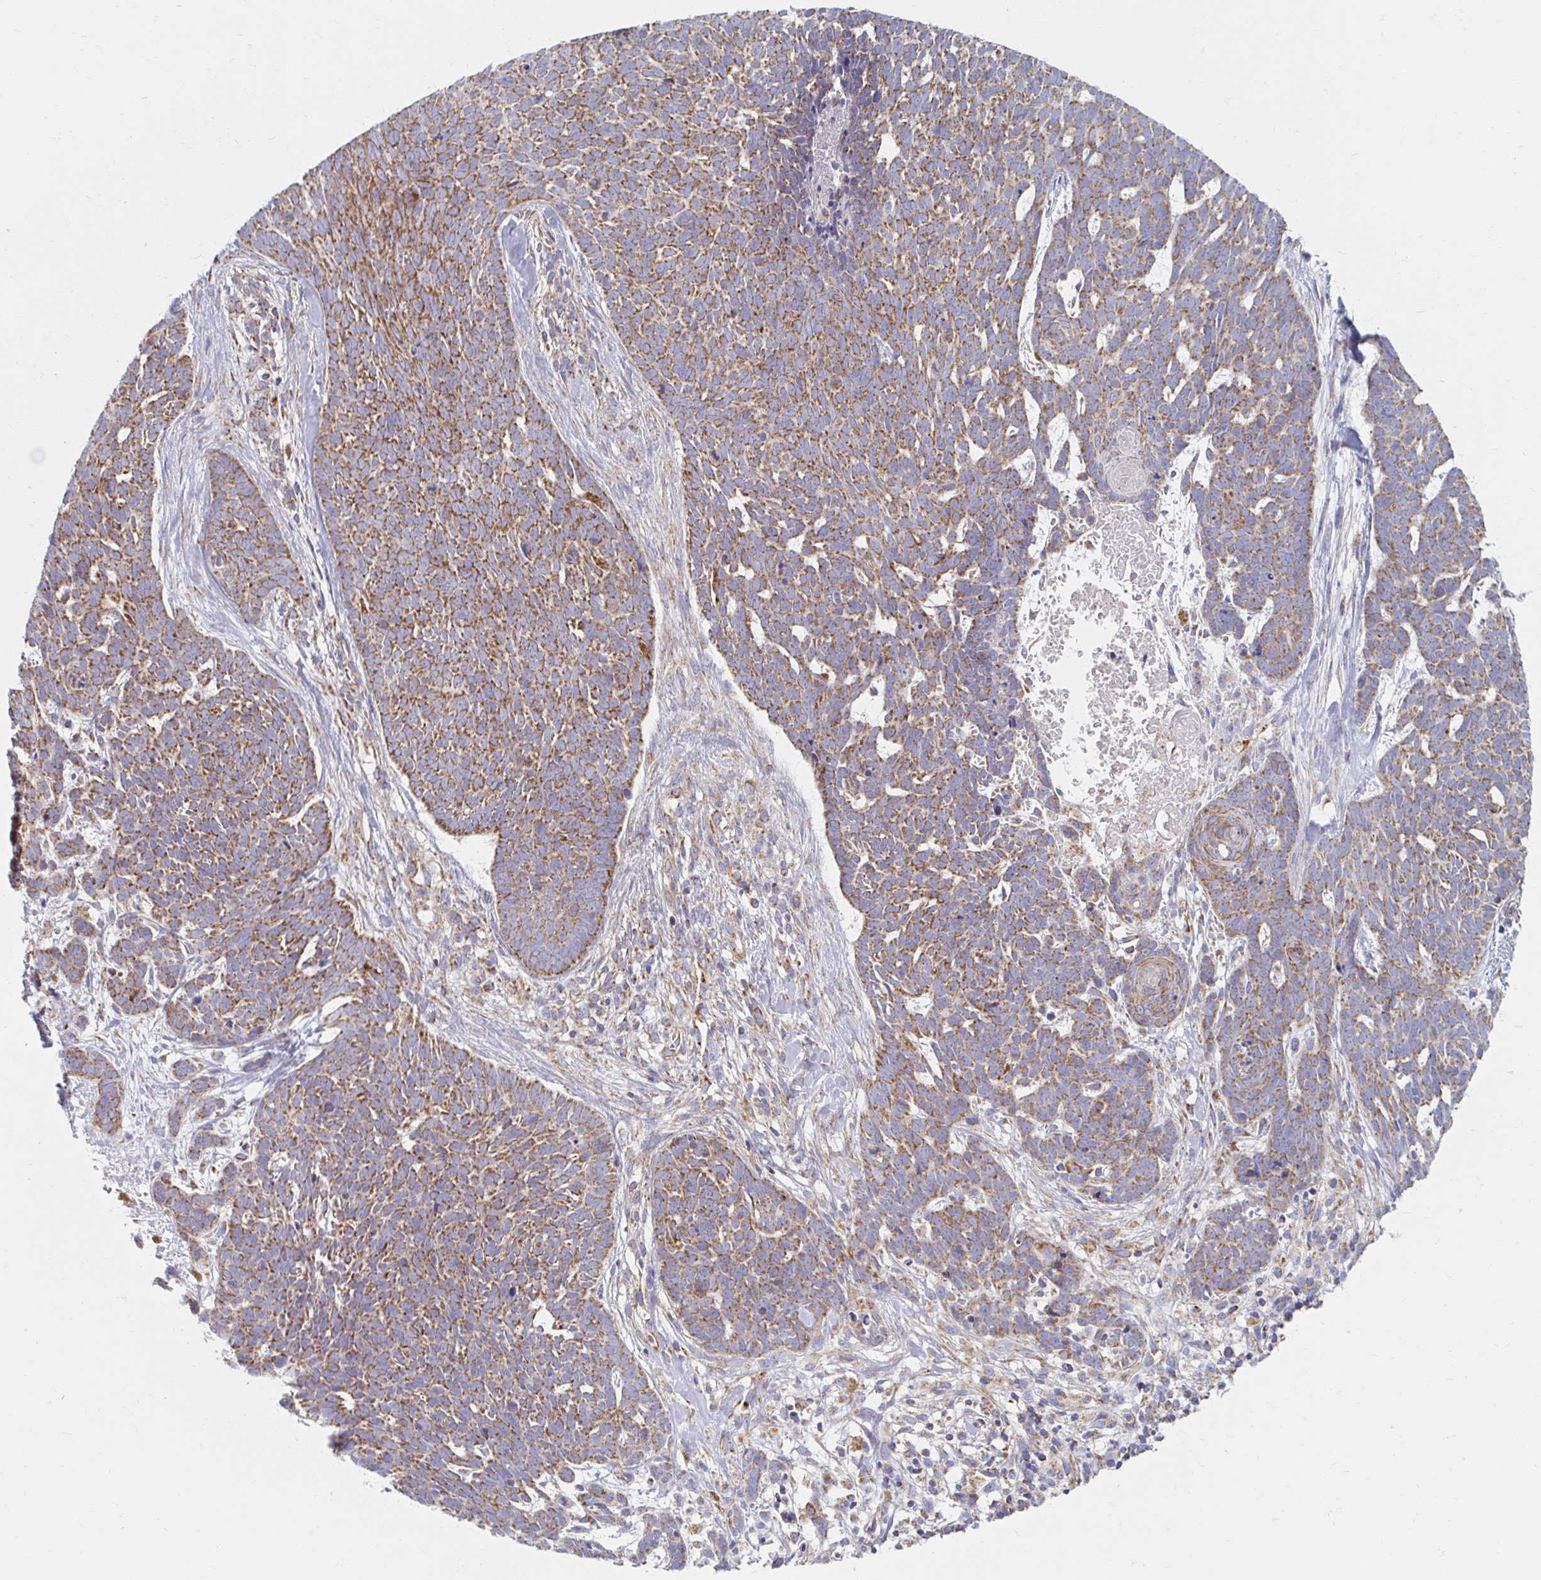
{"staining": {"intensity": "moderate", "quantity": ">75%", "location": "cytoplasmic/membranous"}, "tissue": "skin cancer", "cell_type": "Tumor cells", "image_type": "cancer", "snomed": [{"axis": "morphology", "description": "Basal cell carcinoma"}, {"axis": "topography", "description": "Skin"}], "caption": "Human basal cell carcinoma (skin) stained with a protein marker shows moderate staining in tumor cells.", "gene": "MAVS", "patient": {"sex": "female", "age": 78}}